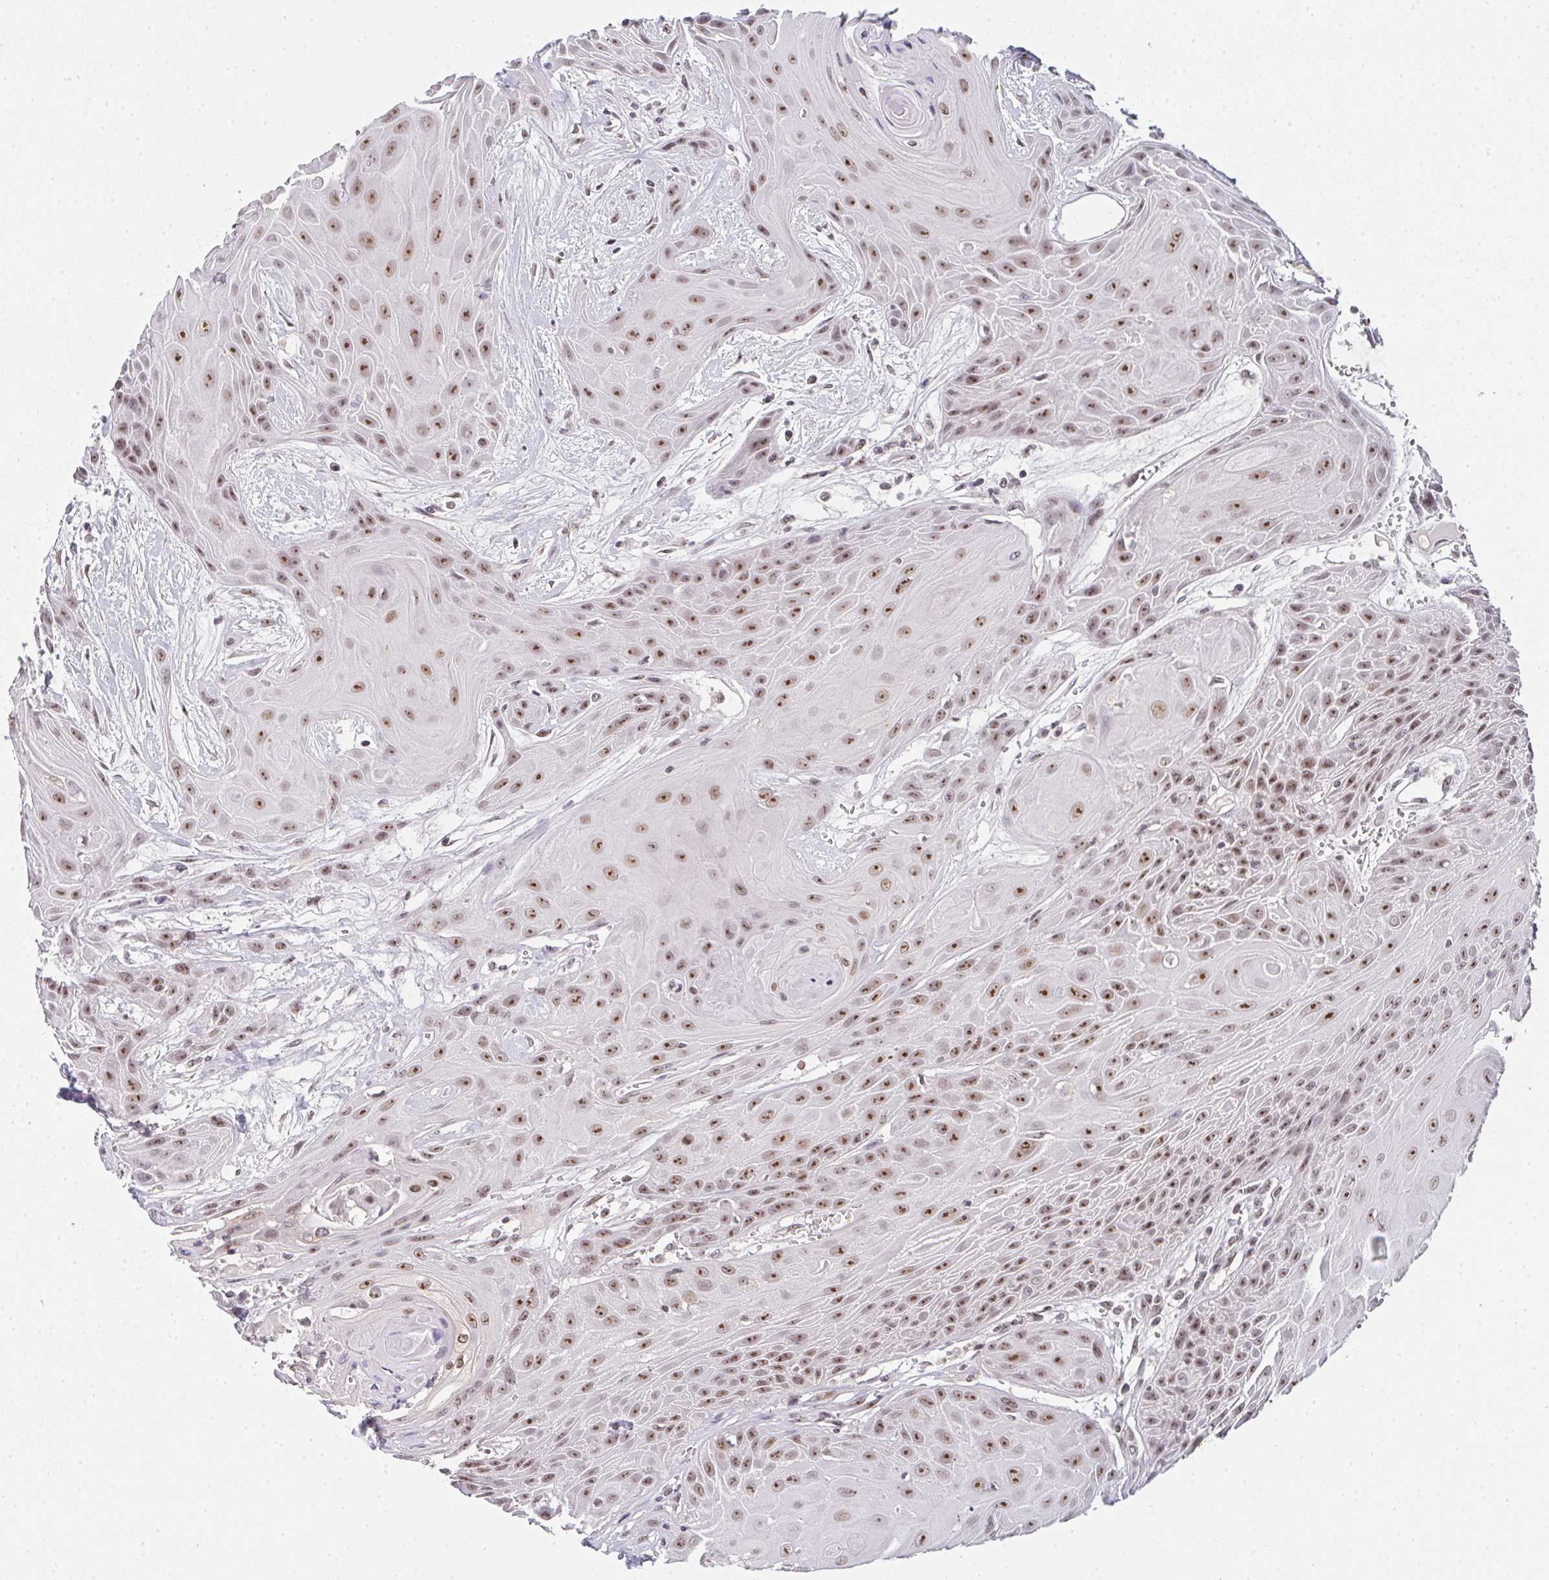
{"staining": {"intensity": "moderate", "quantity": ">75%", "location": "nuclear"}, "tissue": "head and neck cancer", "cell_type": "Tumor cells", "image_type": "cancer", "snomed": [{"axis": "morphology", "description": "Squamous cell carcinoma, NOS"}, {"axis": "topography", "description": "Head-Neck"}], "caption": "Head and neck squamous cell carcinoma stained for a protein exhibits moderate nuclear positivity in tumor cells.", "gene": "DKC1", "patient": {"sex": "female", "age": 73}}